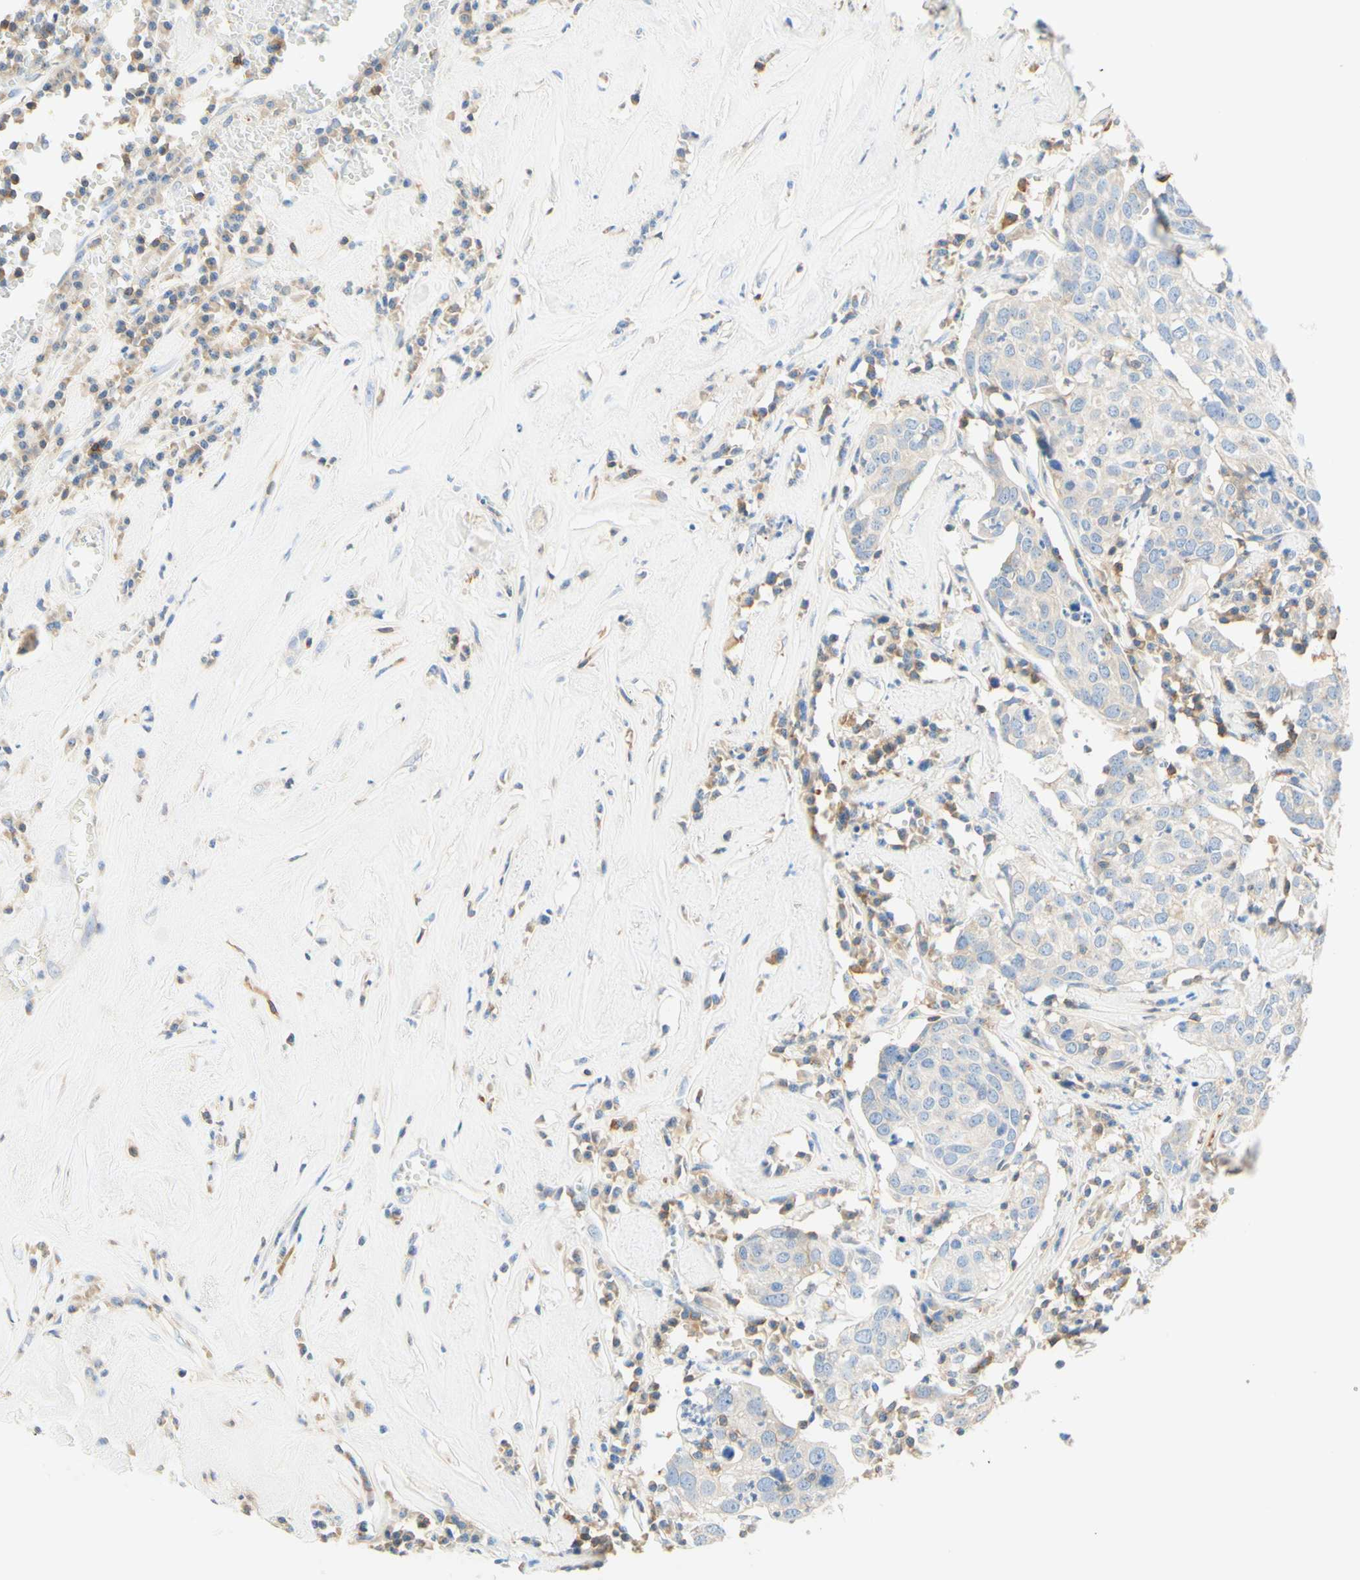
{"staining": {"intensity": "negative", "quantity": "none", "location": "none"}, "tissue": "head and neck cancer", "cell_type": "Tumor cells", "image_type": "cancer", "snomed": [{"axis": "morphology", "description": "Adenocarcinoma, NOS"}, {"axis": "topography", "description": "Salivary gland"}, {"axis": "topography", "description": "Head-Neck"}], "caption": "IHC histopathology image of human adenocarcinoma (head and neck) stained for a protein (brown), which demonstrates no staining in tumor cells.", "gene": "LAT", "patient": {"sex": "female", "age": 65}}